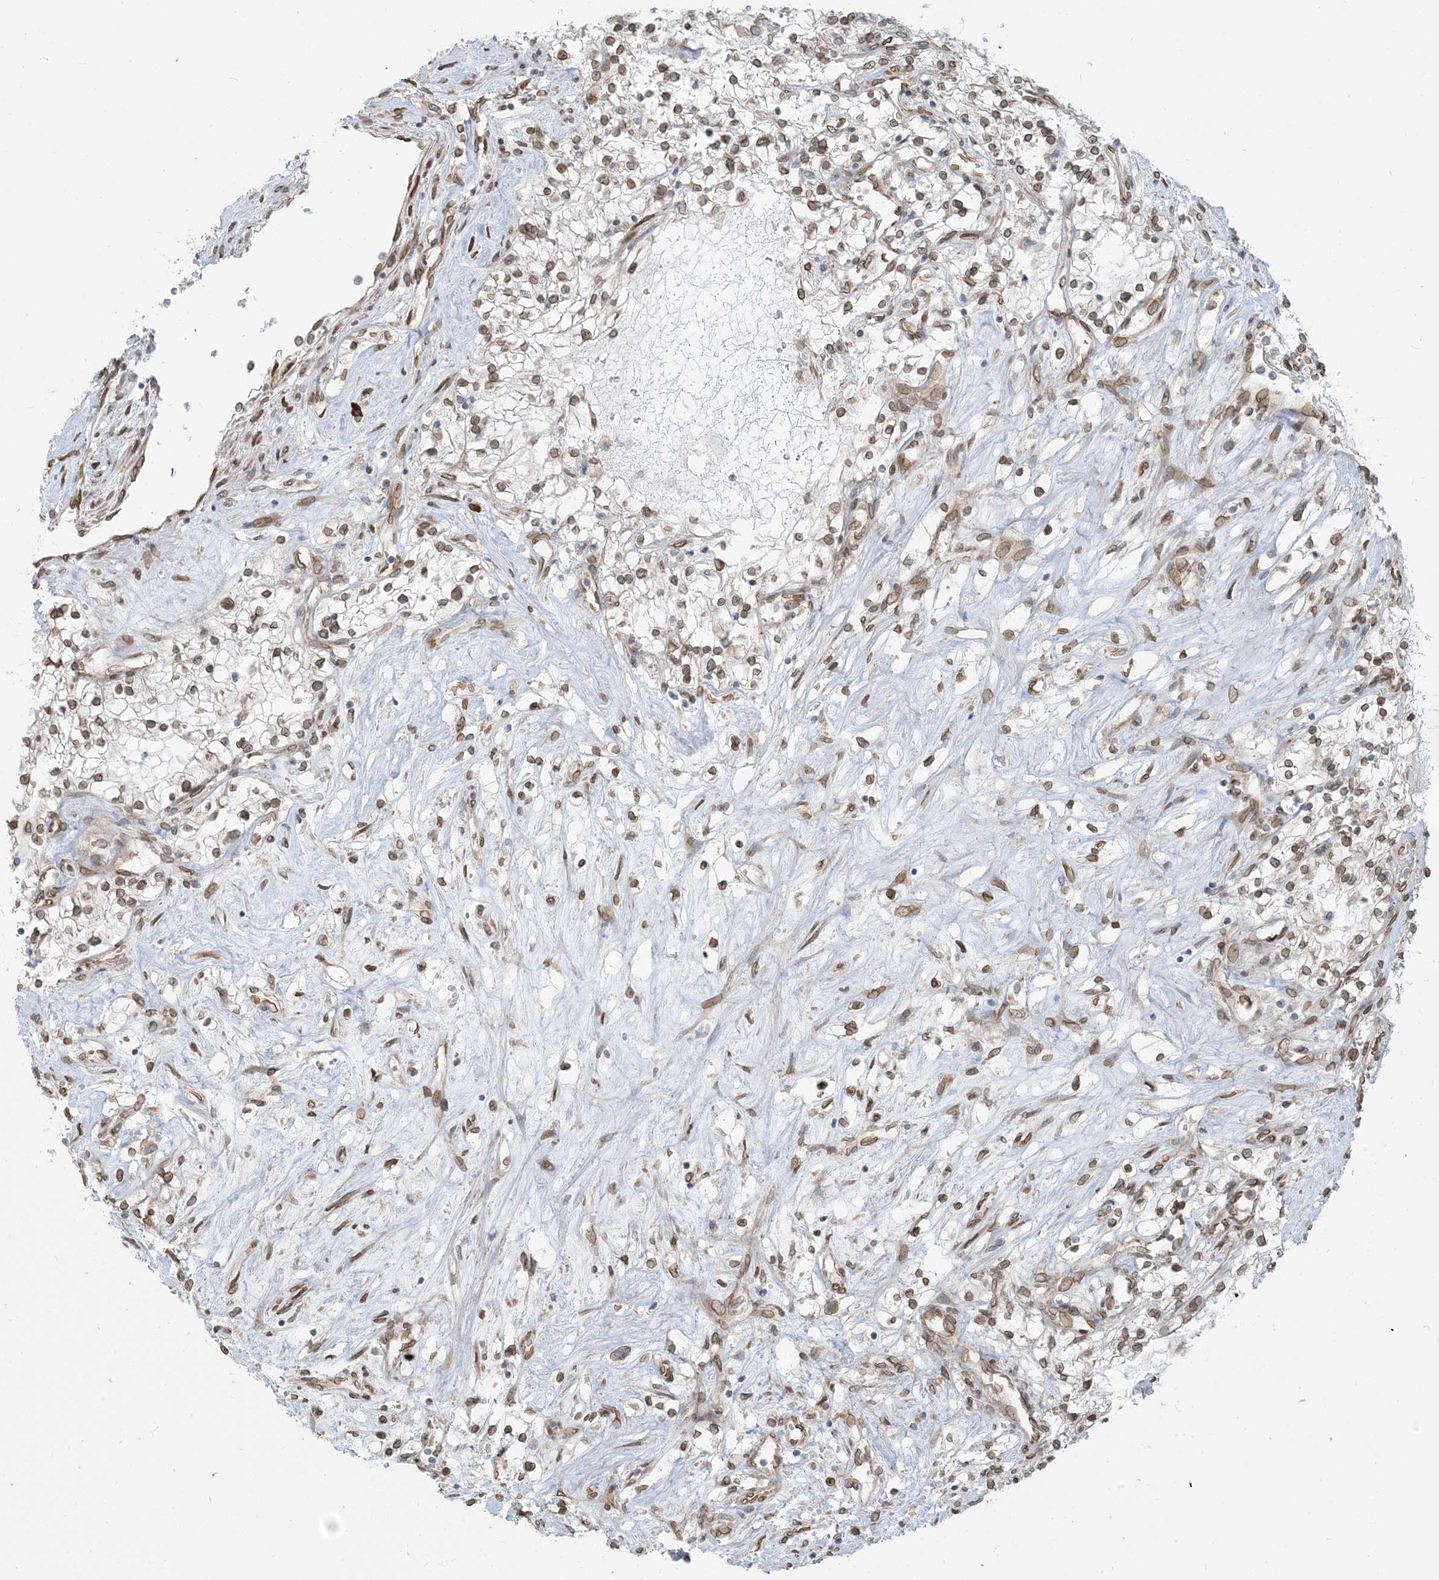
{"staining": {"intensity": "moderate", "quantity": ">75%", "location": "nuclear"}, "tissue": "renal cancer", "cell_type": "Tumor cells", "image_type": "cancer", "snomed": [{"axis": "morphology", "description": "Normal tissue, NOS"}, {"axis": "morphology", "description": "Adenocarcinoma, NOS"}, {"axis": "topography", "description": "Kidney"}], "caption": "Adenocarcinoma (renal) stained for a protein demonstrates moderate nuclear positivity in tumor cells.", "gene": "WWP1", "patient": {"sex": "male", "age": 68}}